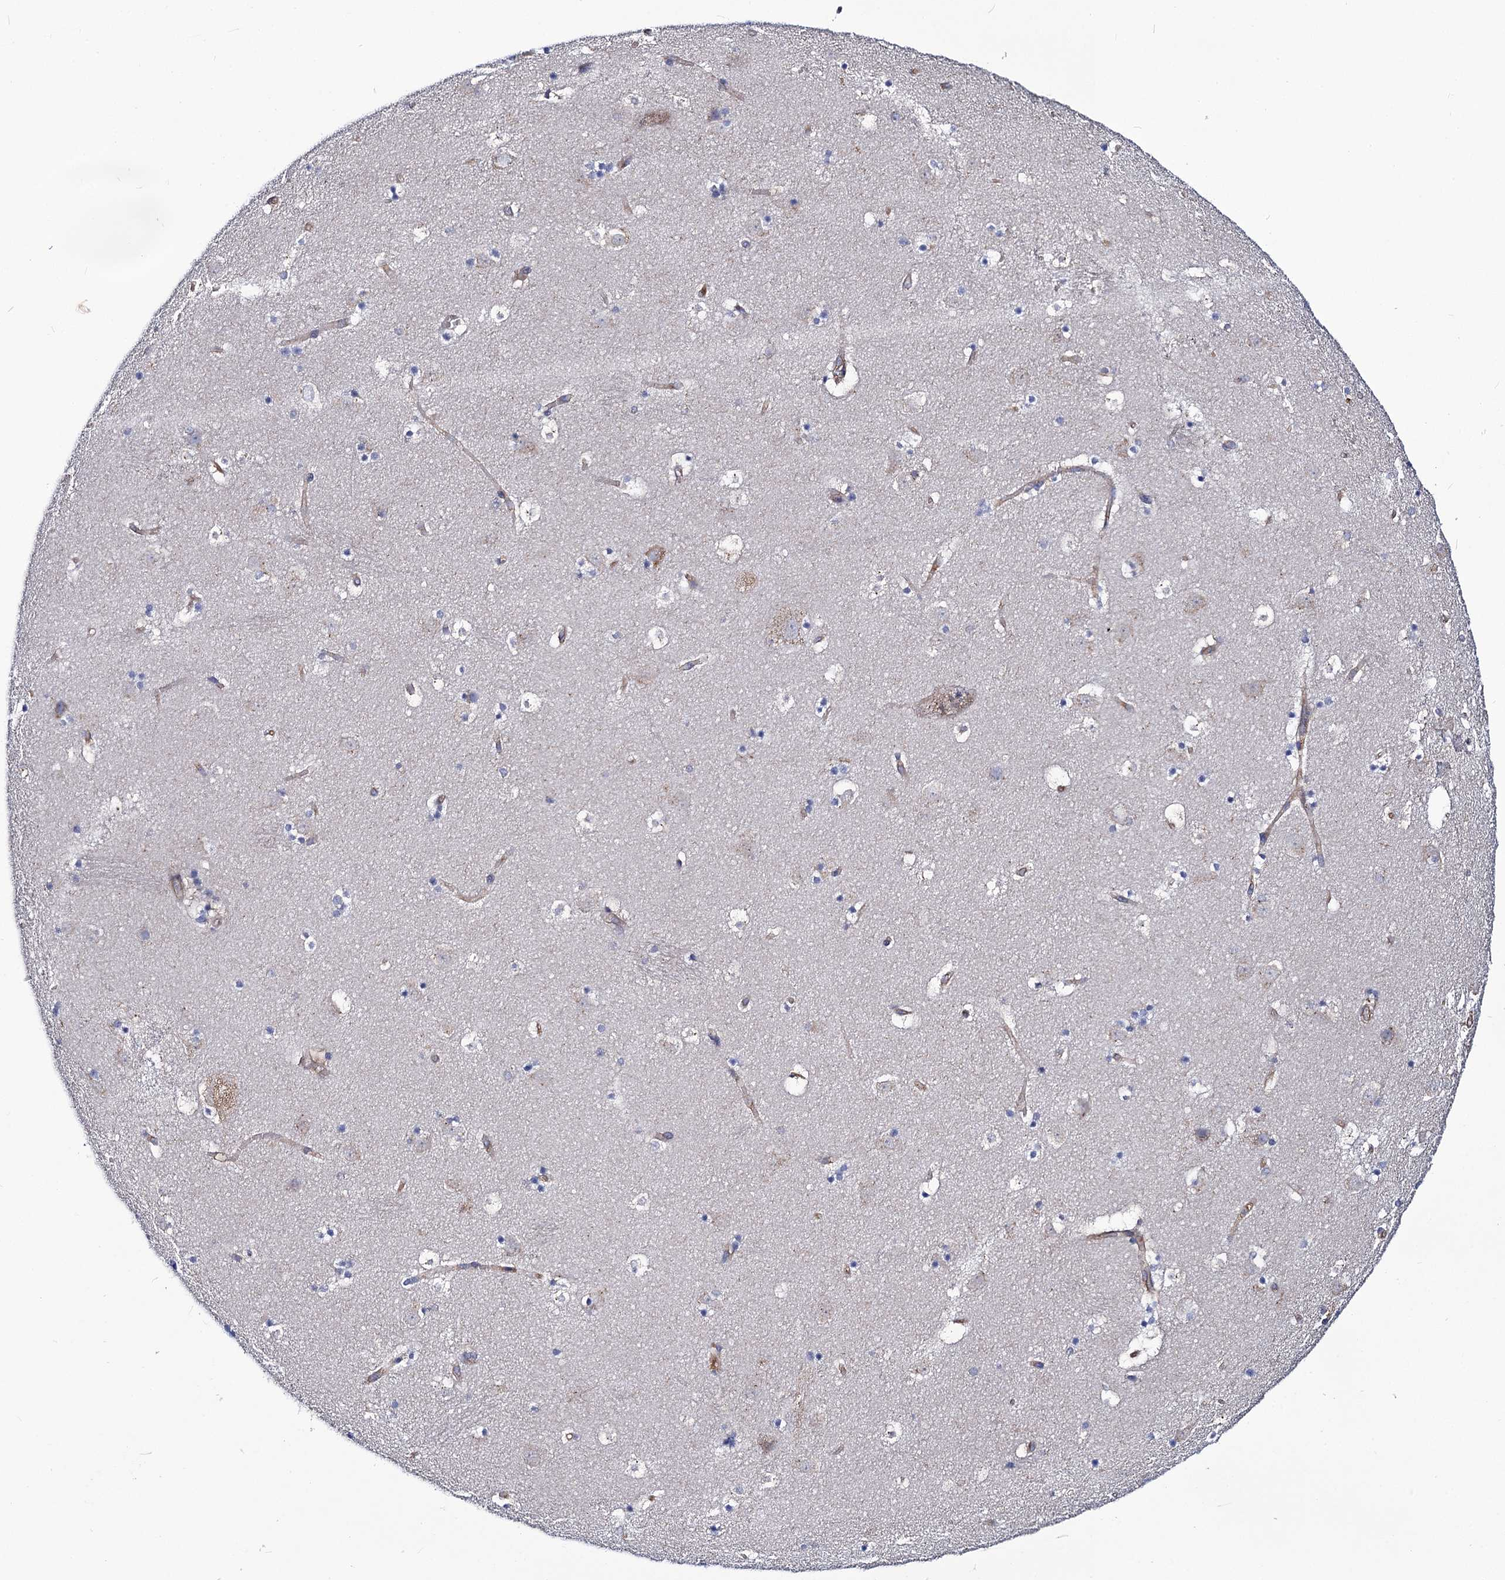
{"staining": {"intensity": "negative", "quantity": "none", "location": "none"}, "tissue": "caudate", "cell_type": "Glial cells", "image_type": "normal", "snomed": [{"axis": "morphology", "description": "Normal tissue, NOS"}, {"axis": "topography", "description": "Lateral ventricle wall"}], "caption": "DAB (3,3'-diaminobenzidine) immunohistochemical staining of unremarkable caudate shows no significant expression in glial cells.", "gene": "DYDC1", "patient": {"sex": "male", "age": 45}}